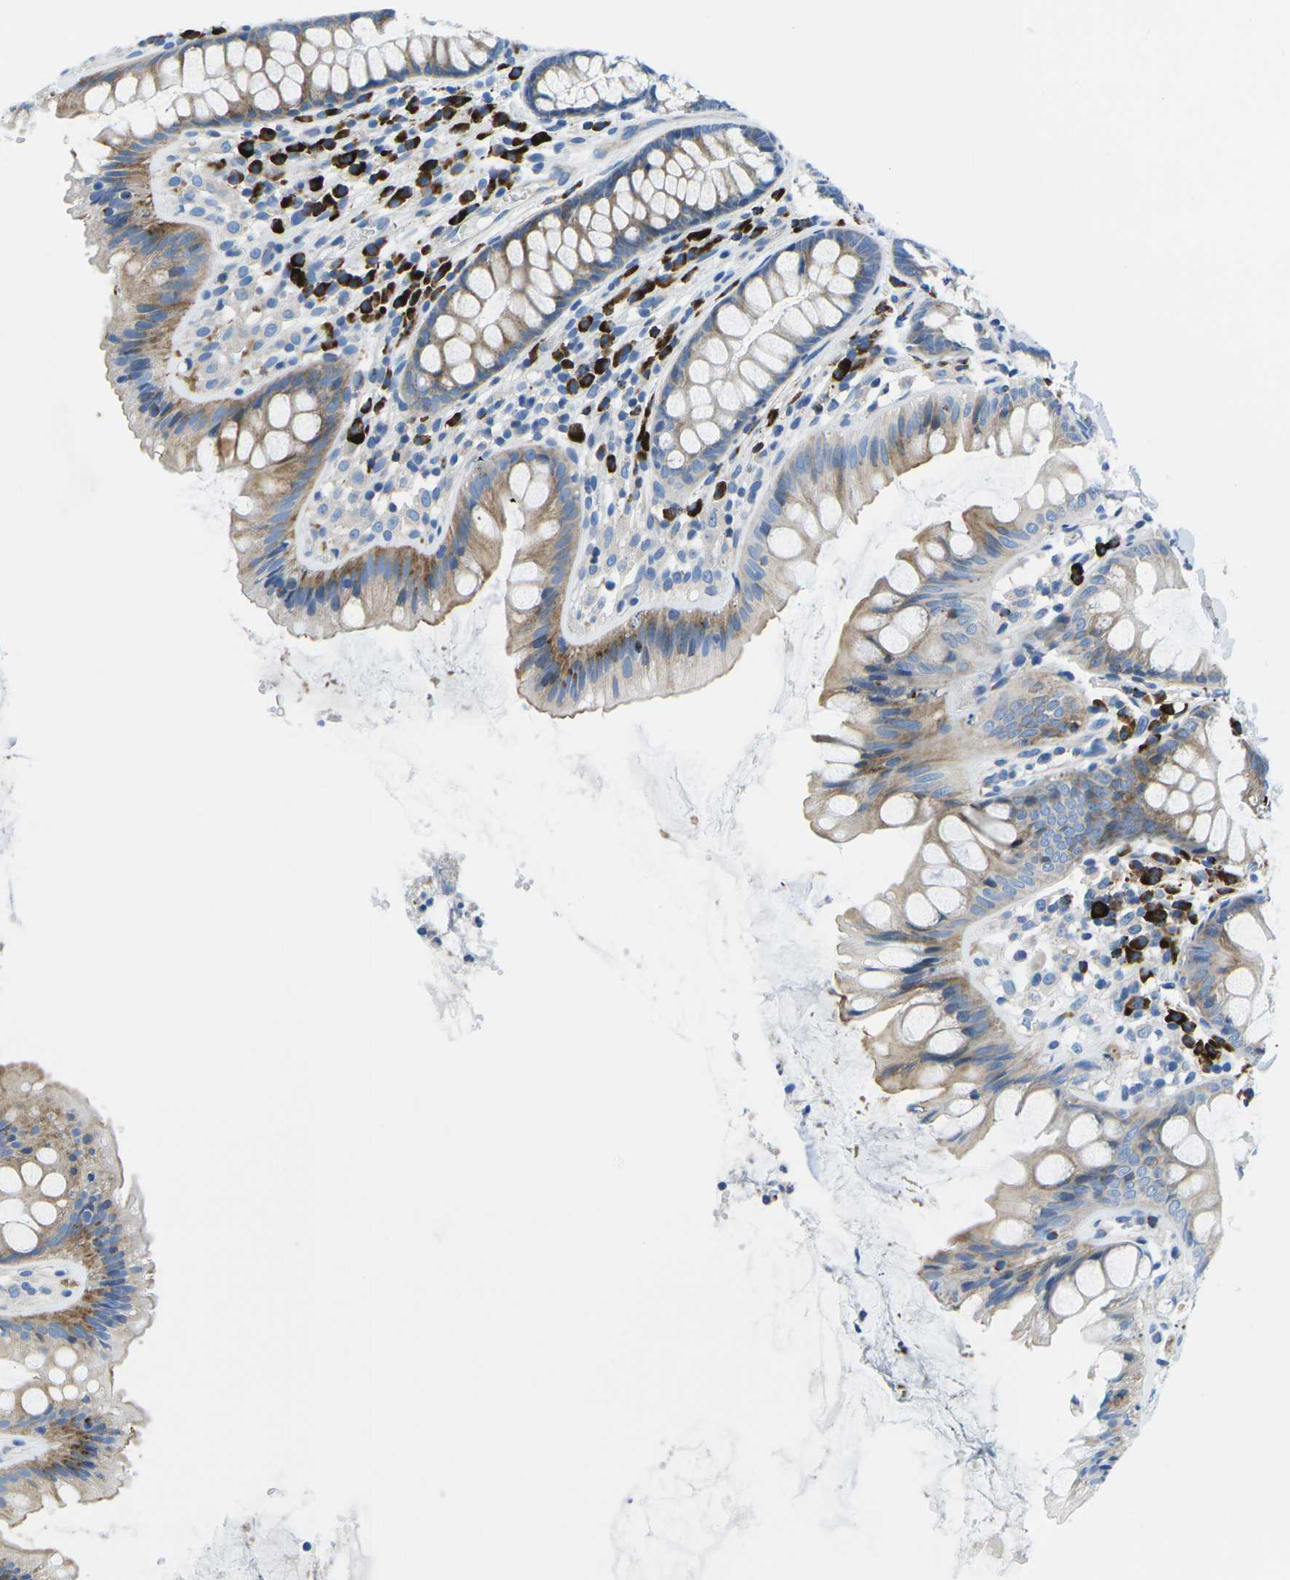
{"staining": {"intensity": "negative", "quantity": "none", "location": "none"}, "tissue": "colon", "cell_type": "Endothelial cells", "image_type": "normal", "snomed": [{"axis": "morphology", "description": "Normal tissue, NOS"}, {"axis": "topography", "description": "Colon"}], "caption": "This histopathology image is of benign colon stained with immunohistochemistry to label a protein in brown with the nuclei are counter-stained blue. There is no positivity in endothelial cells.", "gene": "MC4R", "patient": {"sex": "female", "age": 56}}